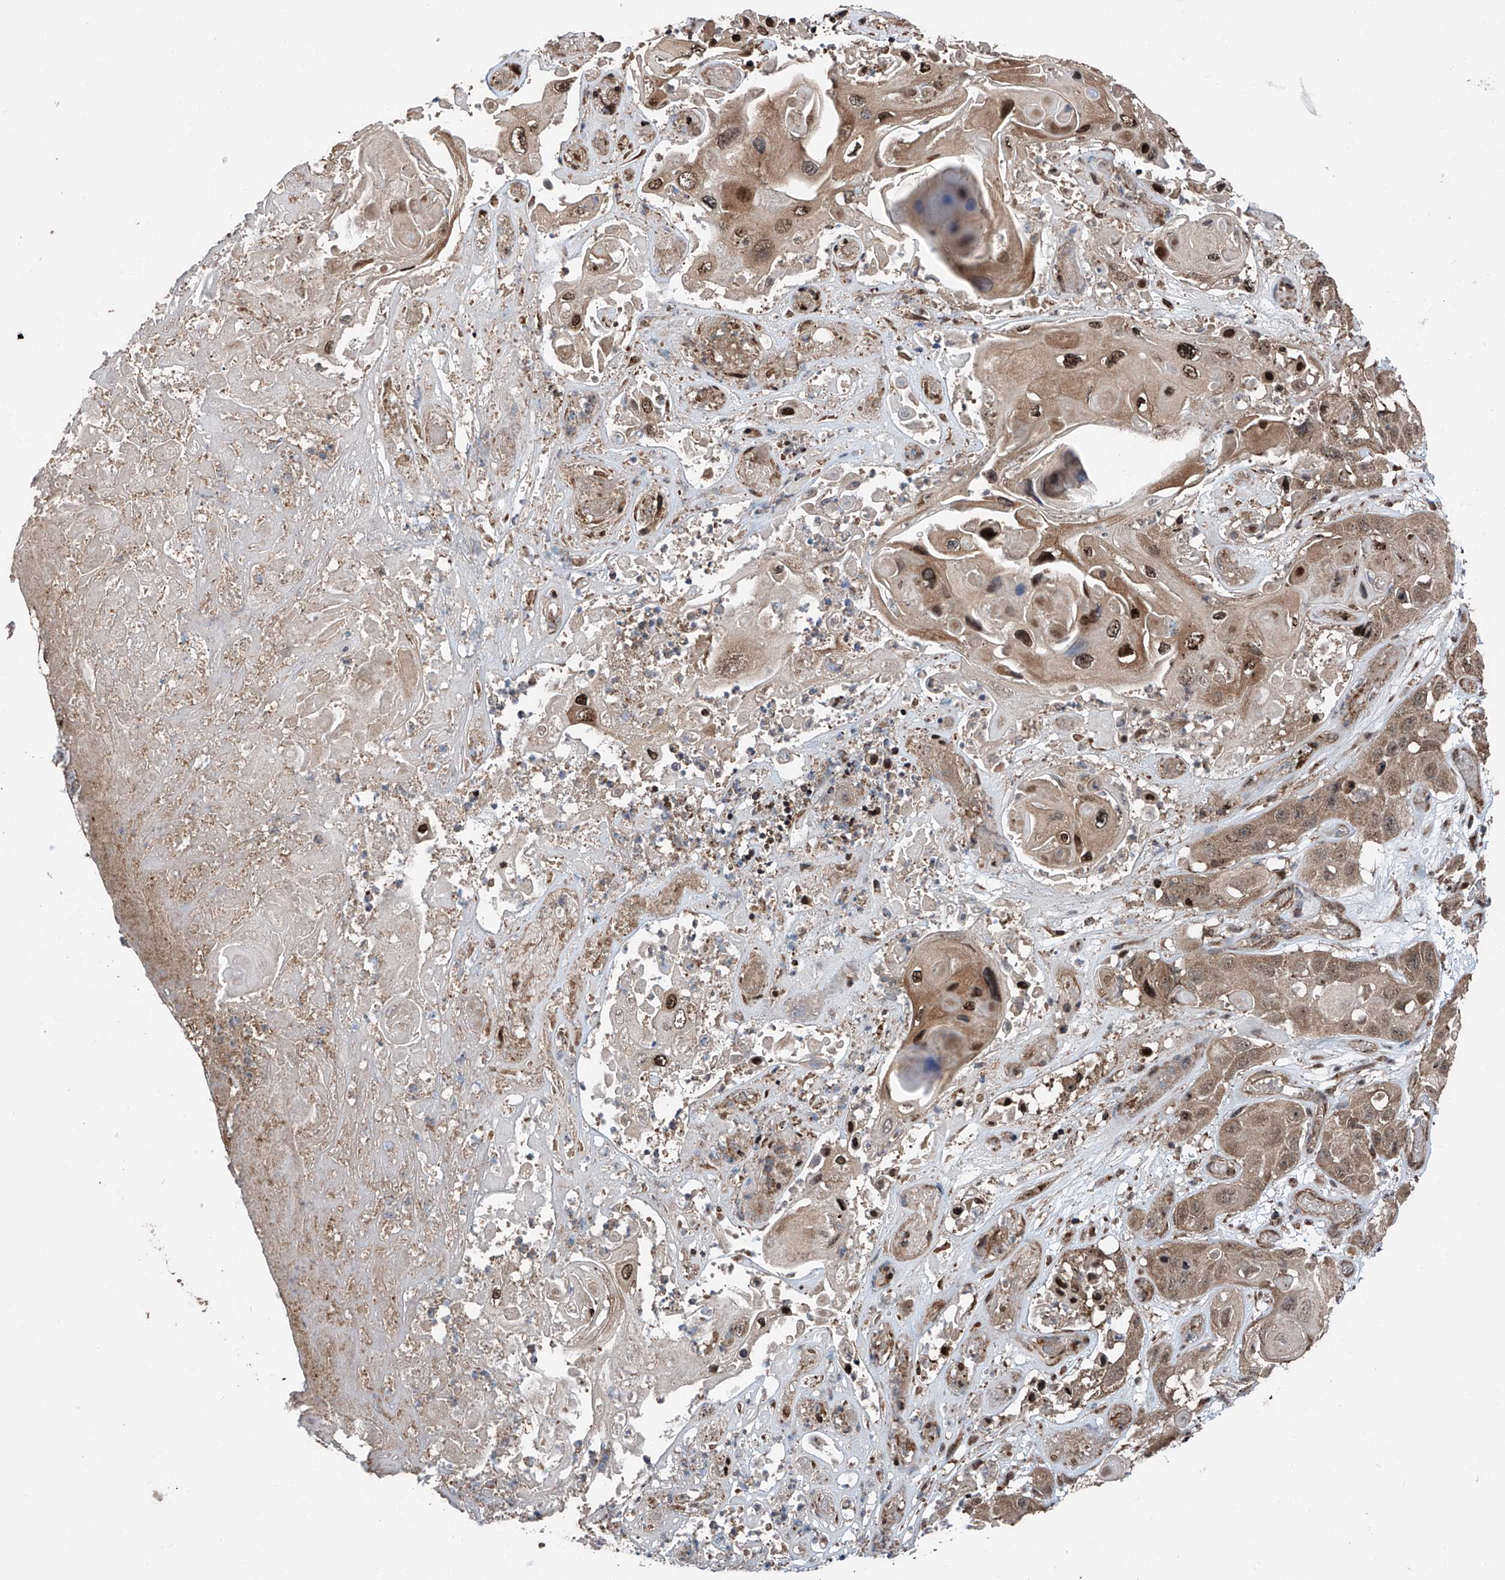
{"staining": {"intensity": "strong", "quantity": ">75%", "location": "cytoplasmic/membranous,nuclear"}, "tissue": "skin cancer", "cell_type": "Tumor cells", "image_type": "cancer", "snomed": [{"axis": "morphology", "description": "Squamous cell carcinoma, NOS"}, {"axis": "topography", "description": "Skin"}], "caption": "A brown stain shows strong cytoplasmic/membranous and nuclear staining of a protein in human skin squamous cell carcinoma tumor cells. (Stains: DAB in brown, nuclei in blue, Microscopy: brightfield microscopy at high magnification).", "gene": "ZNF445", "patient": {"sex": "male", "age": 55}}